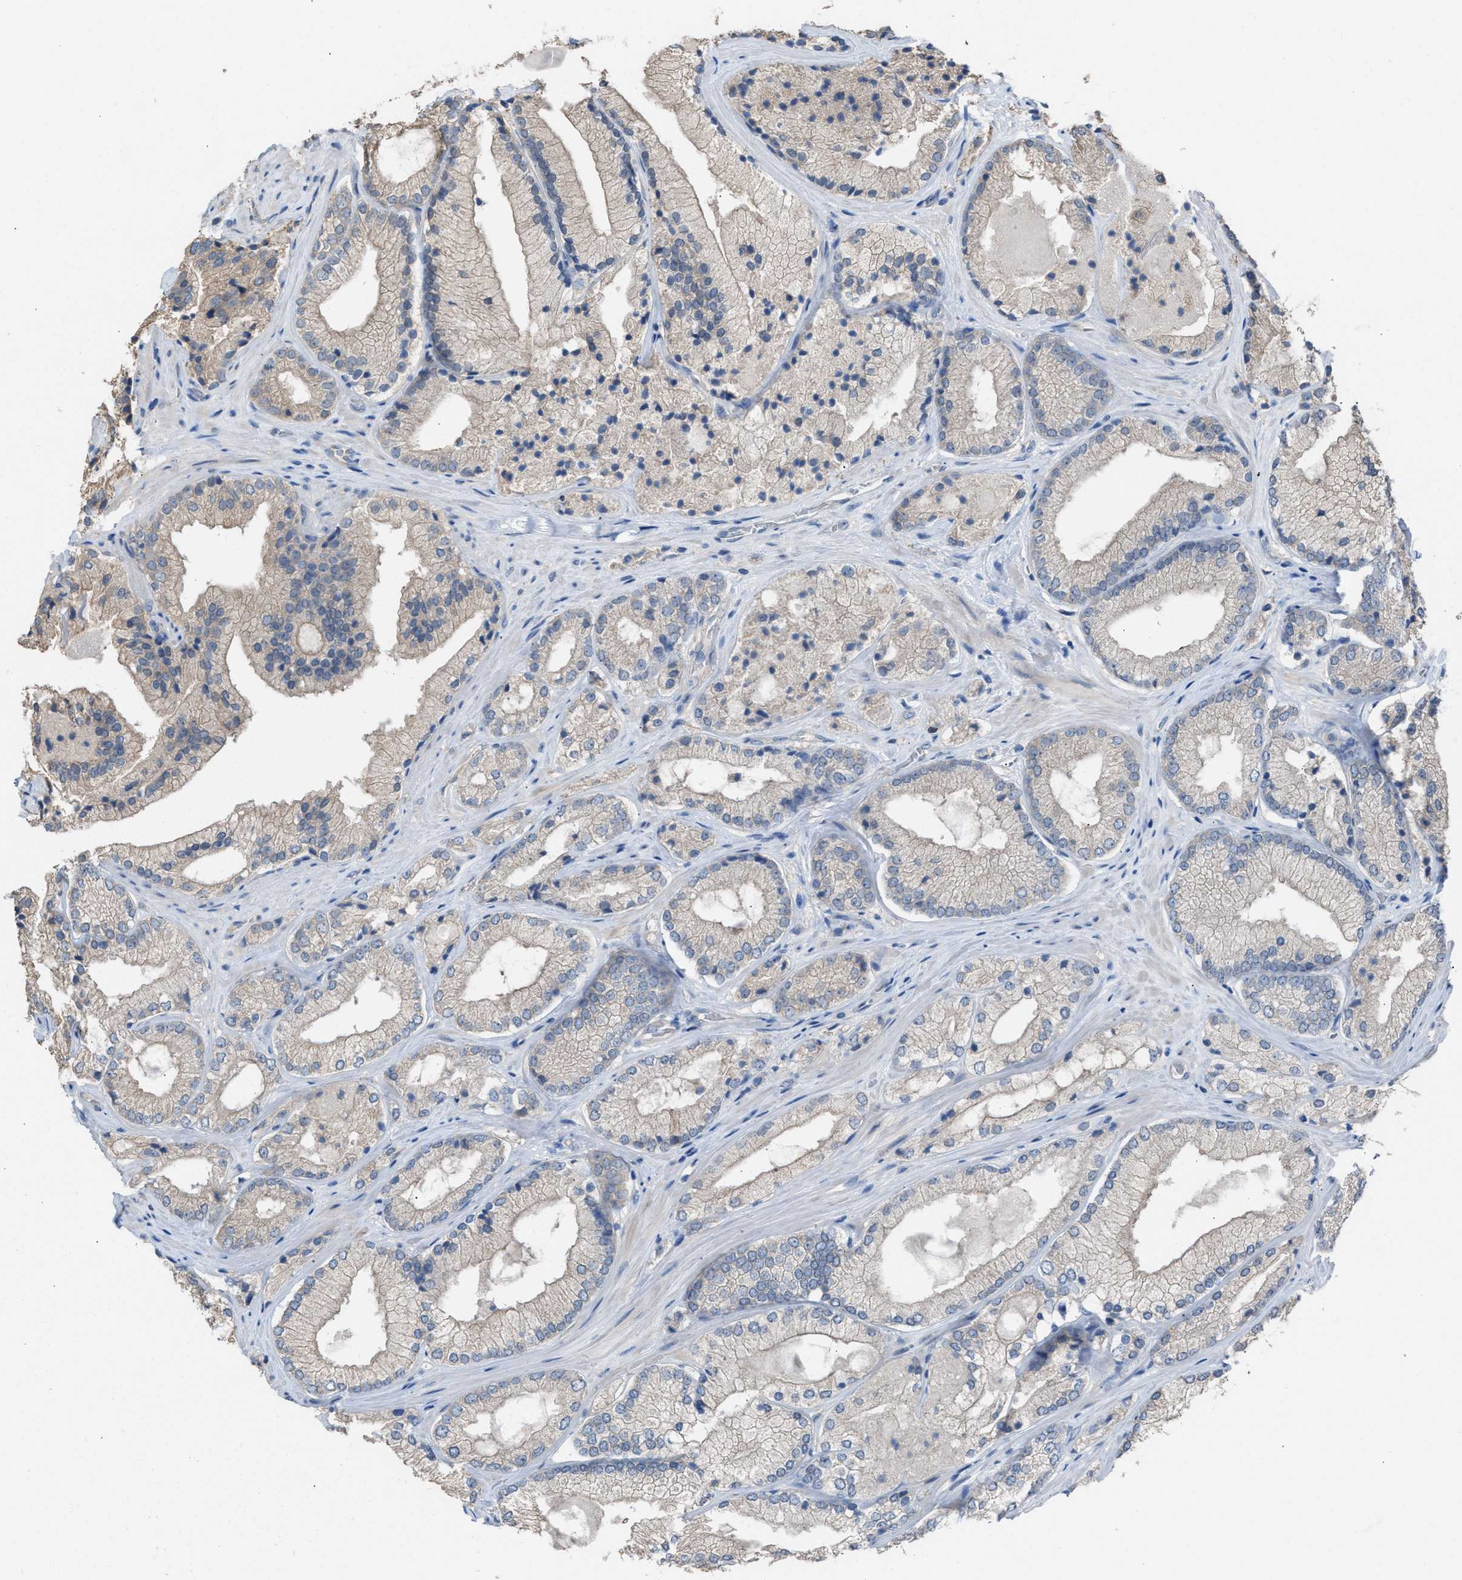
{"staining": {"intensity": "negative", "quantity": "none", "location": "none"}, "tissue": "prostate cancer", "cell_type": "Tumor cells", "image_type": "cancer", "snomed": [{"axis": "morphology", "description": "Adenocarcinoma, Low grade"}, {"axis": "topography", "description": "Prostate"}], "caption": "Immunohistochemistry (IHC) histopathology image of neoplastic tissue: prostate cancer (low-grade adenocarcinoma) stained with DAB (3,3'-diaminobenzidine) reveals no significant protein expression in tumor cells. Brightfield microscopy of immunohistochemistry (IHC) stained with DAB (brown) and hematoxylin (blue), captured at high magnification.", "gene": "NQO2", "patient": {"sex": "male", "age": 65}}